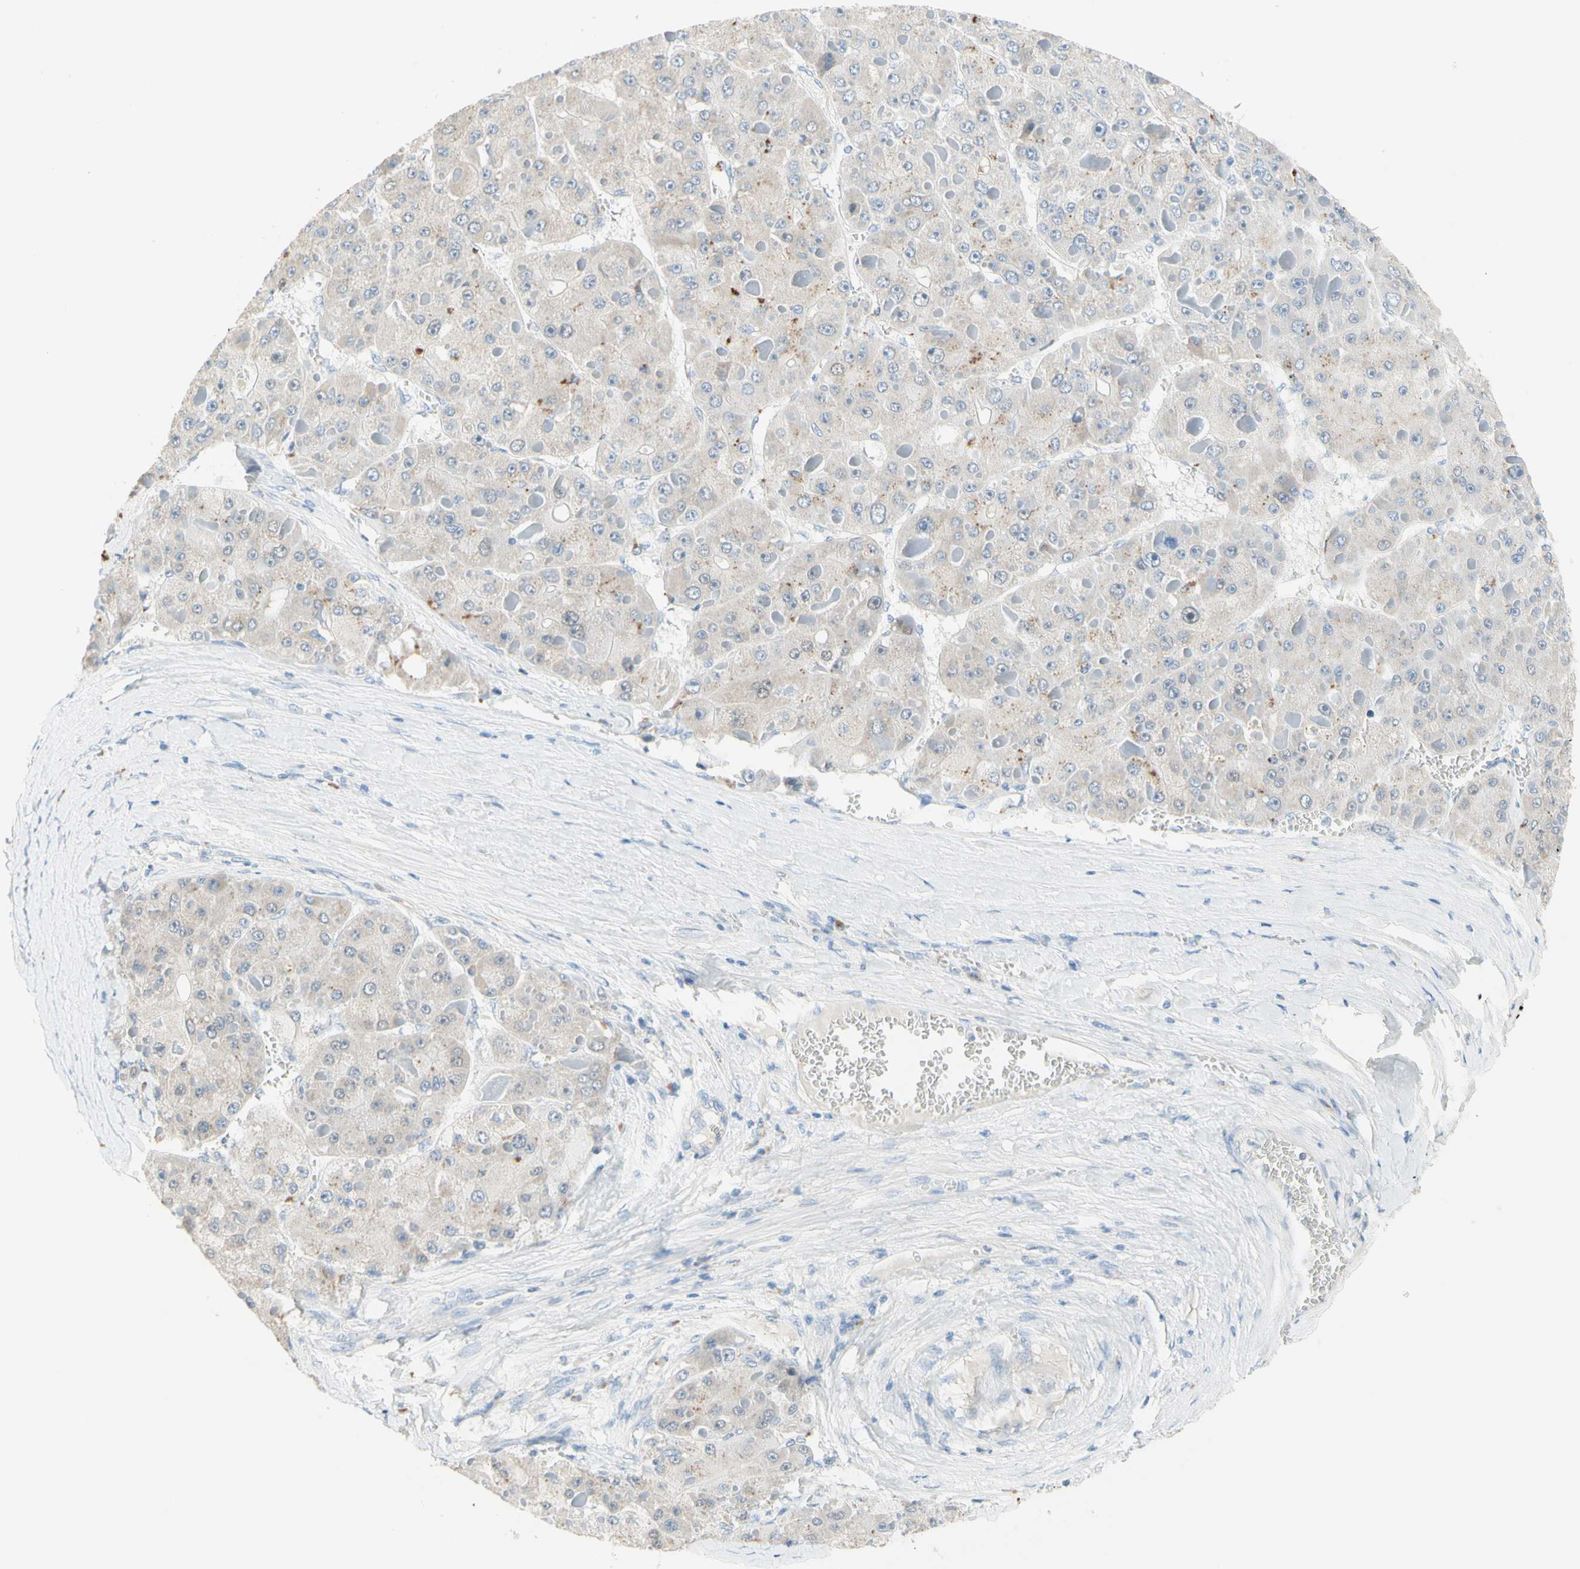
{"staining": {"intensity": "moderate", "quantity": "<25%", "location": "cytoplasmic/membranous"}, "tissue": "liver cancer", "cell_type": "Tumor cells", "image_type": "cancer", "snomed": [{"axis": "morphology", "description": "Carcinoma, Hepatocellular, NOS"}, {"axis": "topography", "description": "Liver"}], "caption": "Liver hepatocellular carcinoma tissue exhibits moderate cytoplasmic/membranous positivity in approximately <25% of tumor cells Using DAB (brown) and hematoxylin (blue) stains, captured at high magnification using brightfield microscopy.", "gene": "NECTIN4", "patient": {"sex": "female", "age": 73}}